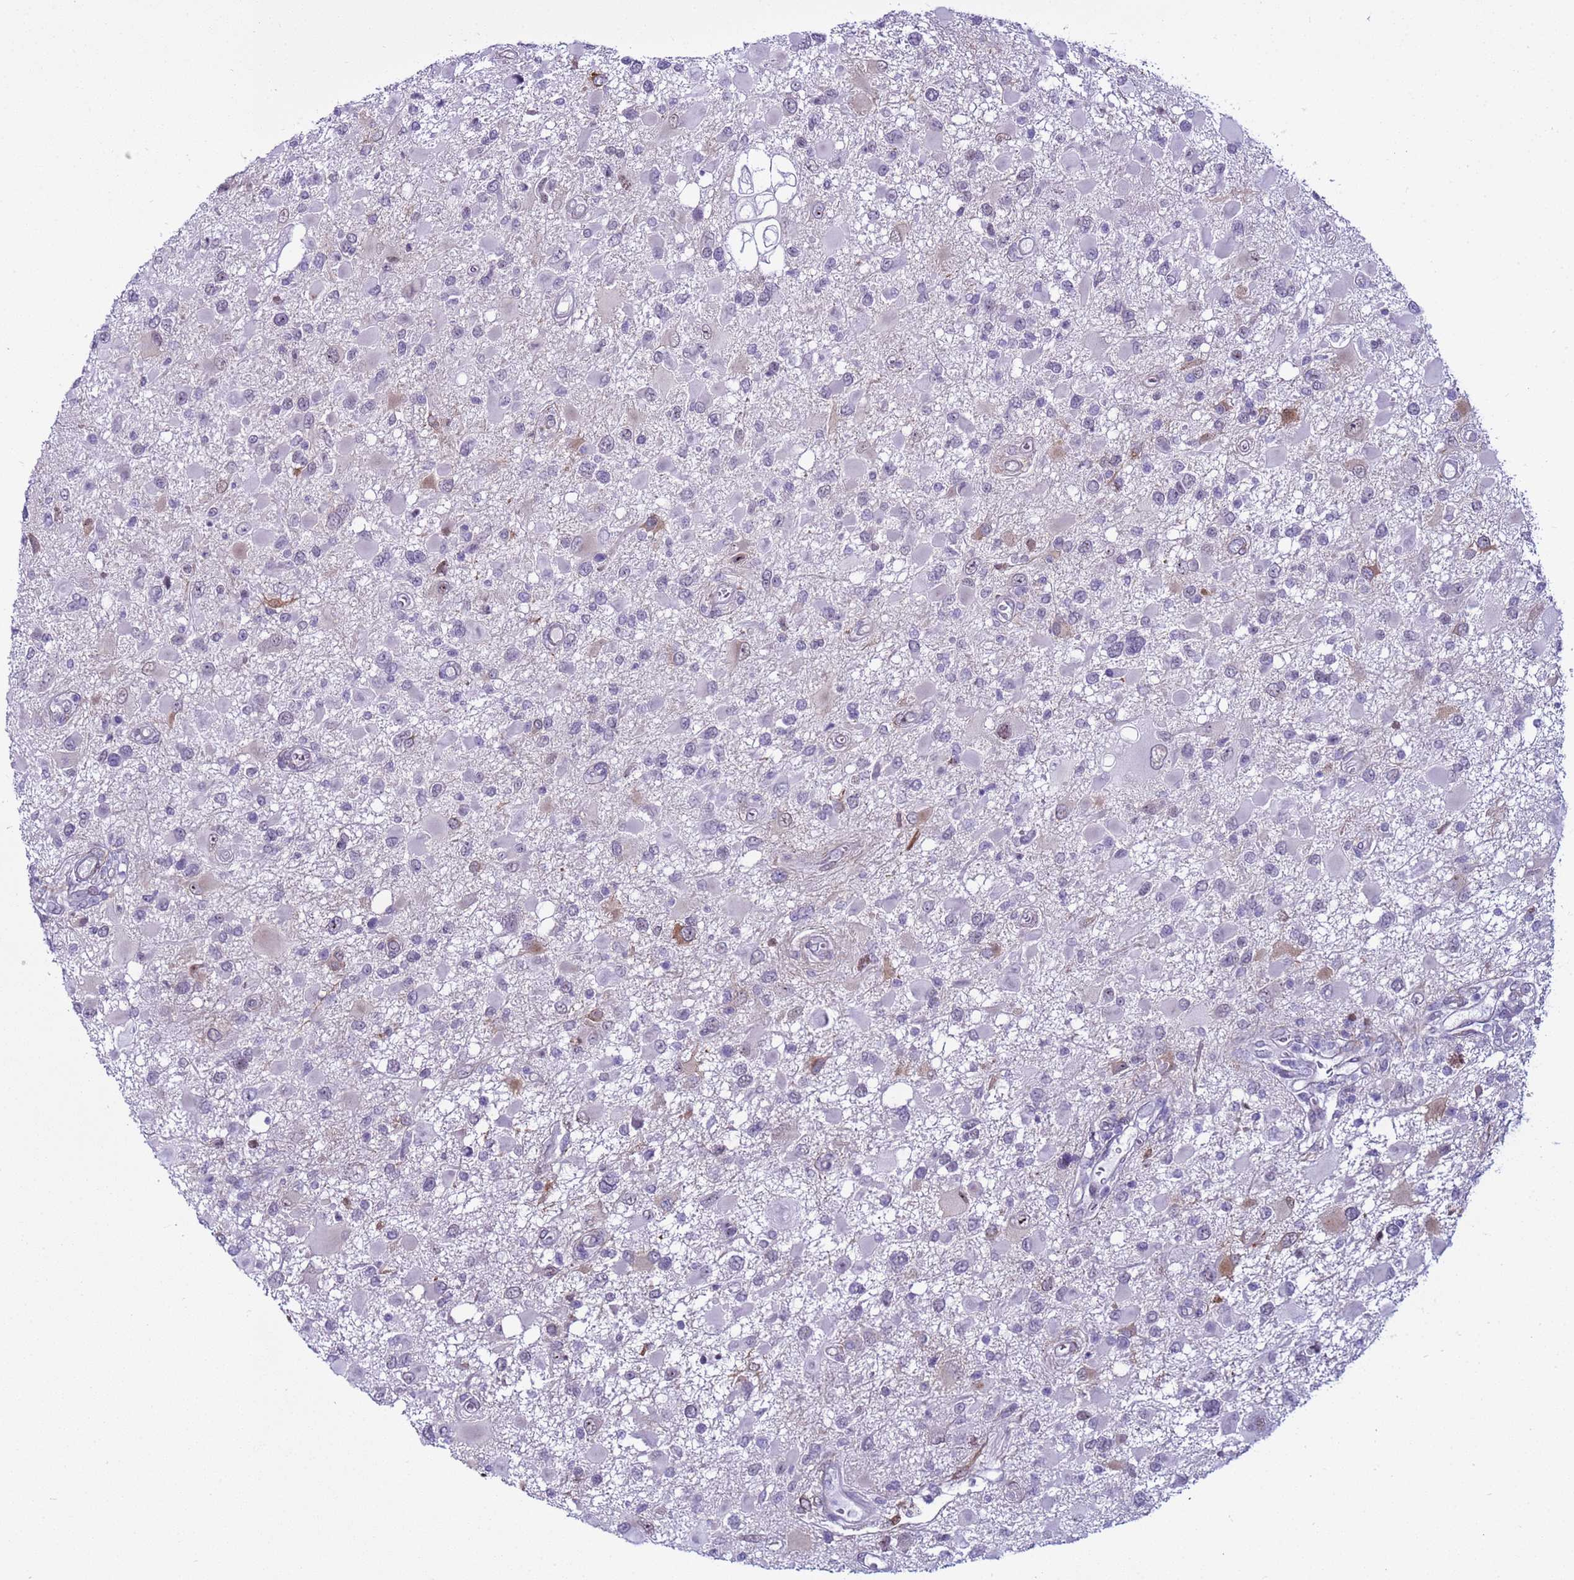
{"staining": {"intensity": "weak", "quantity": "<25%", "location": "cytoplasmic/membranous"}, "tissue": "glioma", "cell_type": "Tumor cells", "image_type": "cancer", "snomed": [{"axis": "morphology", "description": "Glioma, malignant, High grade"}, {"axis": "topography", "description": "Brain"}], "caption": "A micrograph of human malignant glioma (high-grade) is negative for staining in tumor cells.", "gene": "LRRC10B", "patient": {"sex": "male", "age": 53}}